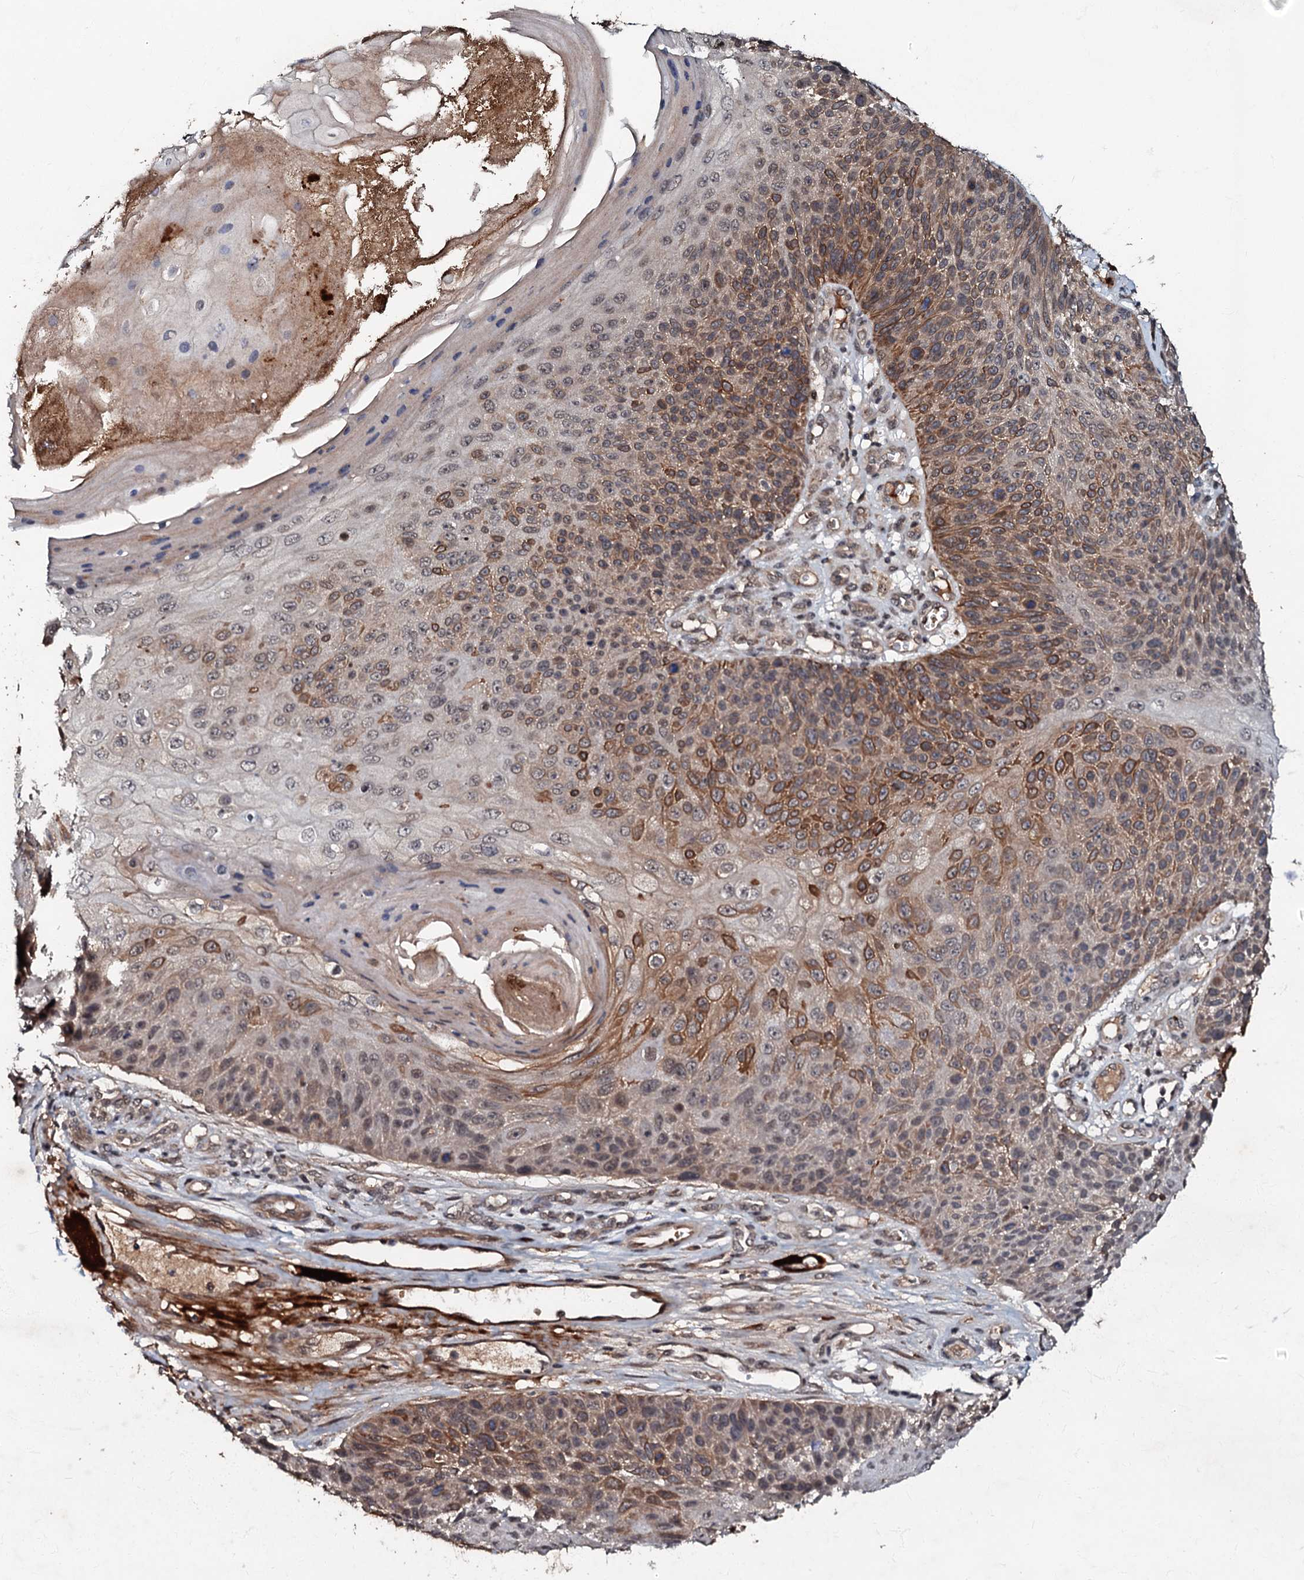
{"staining": {"intensity": "moderate", "quantity": "25%-75%", "location": "cytoplasmic/membranous"}, "tissue": "skin cancer", "cell_type": "Tumor cells", "image_type": "cancer", "snomed": [{"axis": "morphology", "description": "Squamous cell carcinoma, NOS"}, {"axis": "topography", "description": "Skin"}], "caption": "Tumor cells reveal moderate cytoplasmic/membranous staining in about 25%-75% of cells in skin cancer (squamous cell carcinoma). The staining is performed using DAB brown chromogen to label protein expression. The nuclei are counter-stained blue using hematoxylin.", "gene": "MANSC4", "patient": {"sex": "female", "age": 88}}